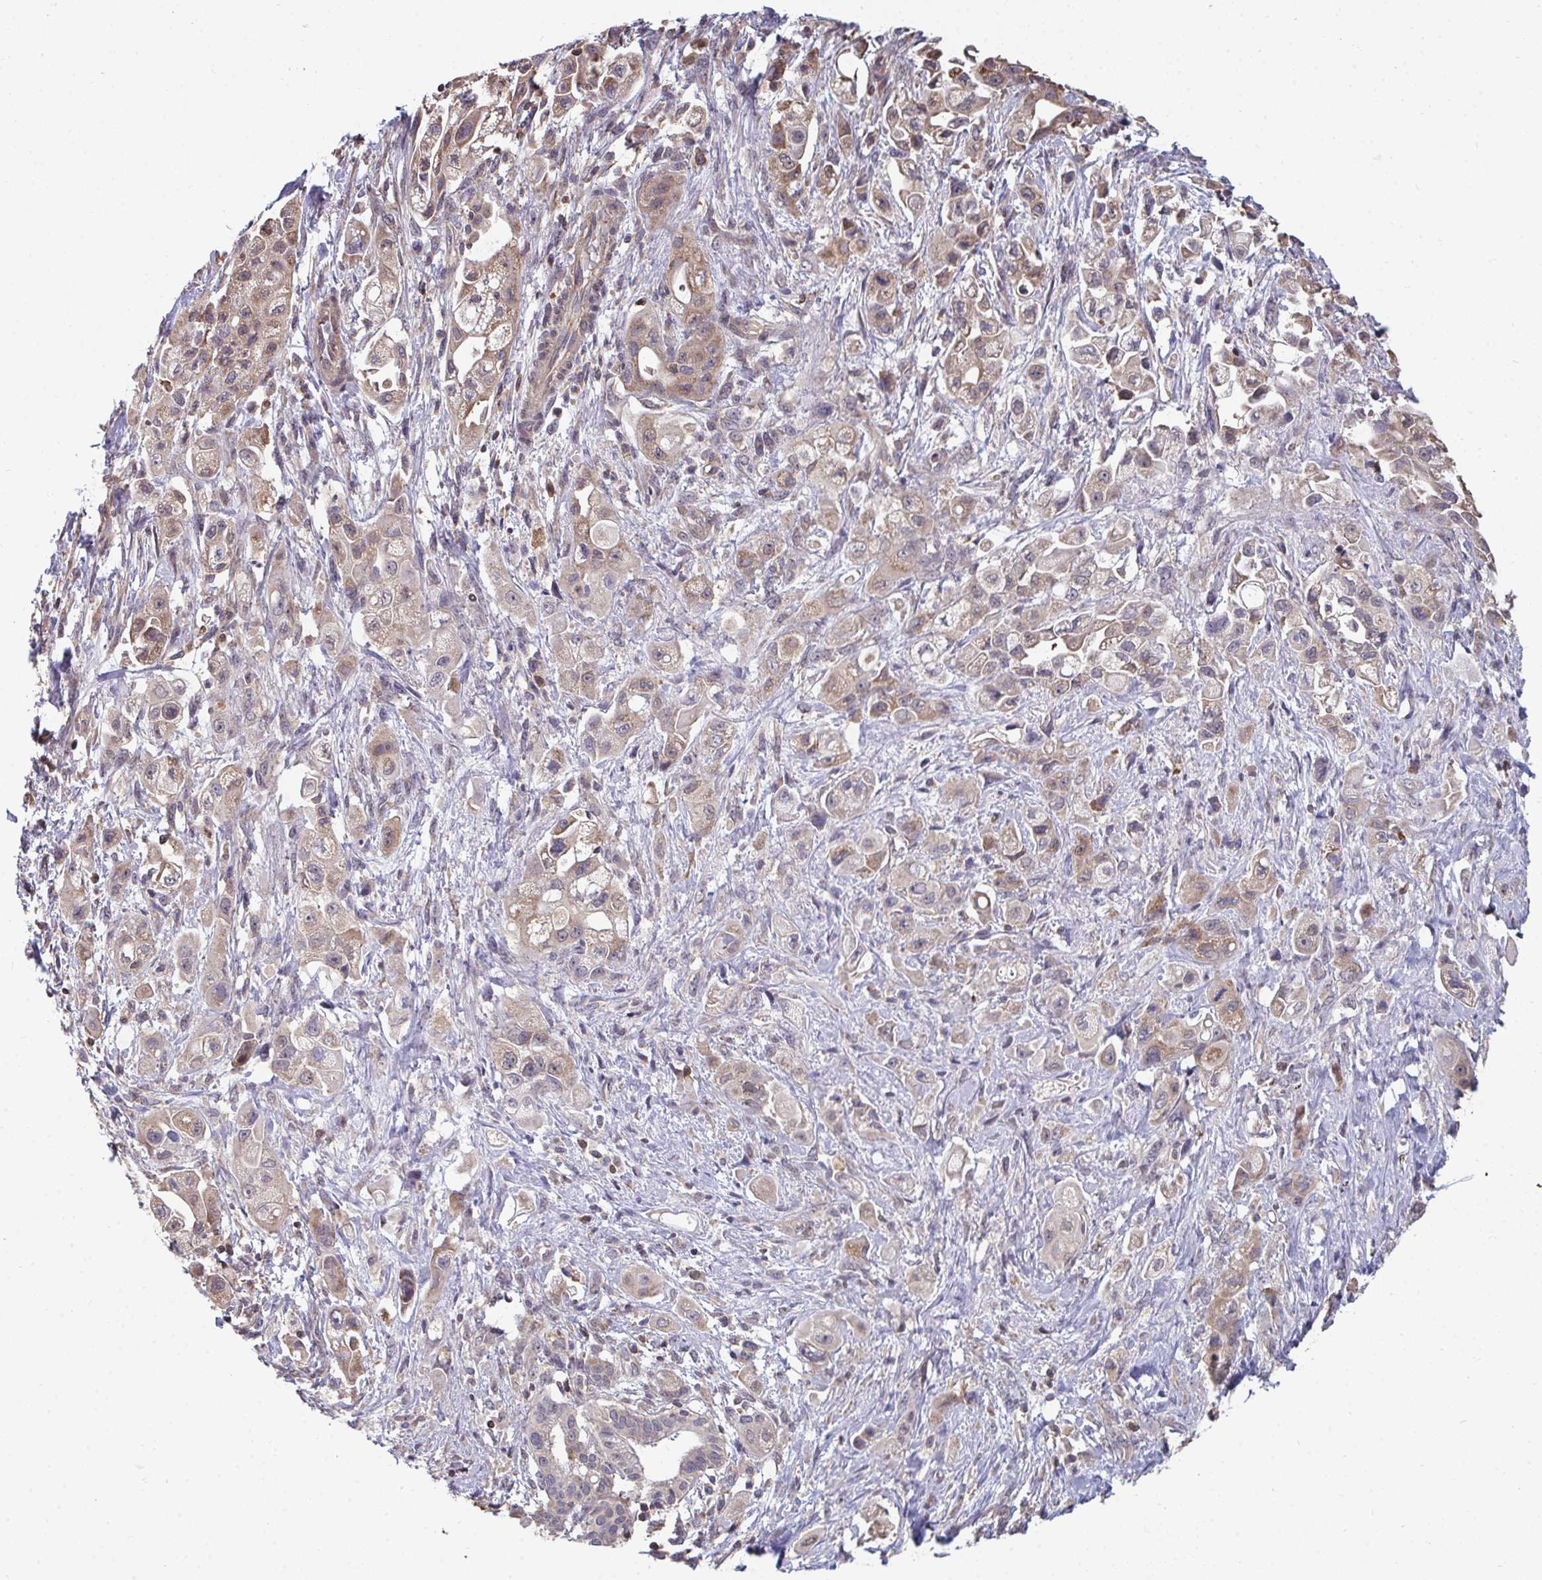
{"staining": {"intensity": "weak", "quantity": ">75%", "location": "cytoplasmic/membranous"}, "tissue": "pancreatic cancer", "cell_type": "Tumor cells", "image_type": "cancer", "snomed": [{"axis": "morphology", "description": "Adenocarcinoma, NOS"}, {"axis": "topography", "description": "Pancreas"}], "caption": "Immunohistochemistry (IHC) (DAB (3,3'-diaminobenzidine)) staining of pancreatic cancer (adenocarcinoma) exhibits weak cytoplasmic/membranous protein expression in about >75% of tumor cells. (Brightfield microscopy of DAB IHC at high magnification).", "gene": "DNAJA2", "patient": {"sex": "female", "age": 66}}